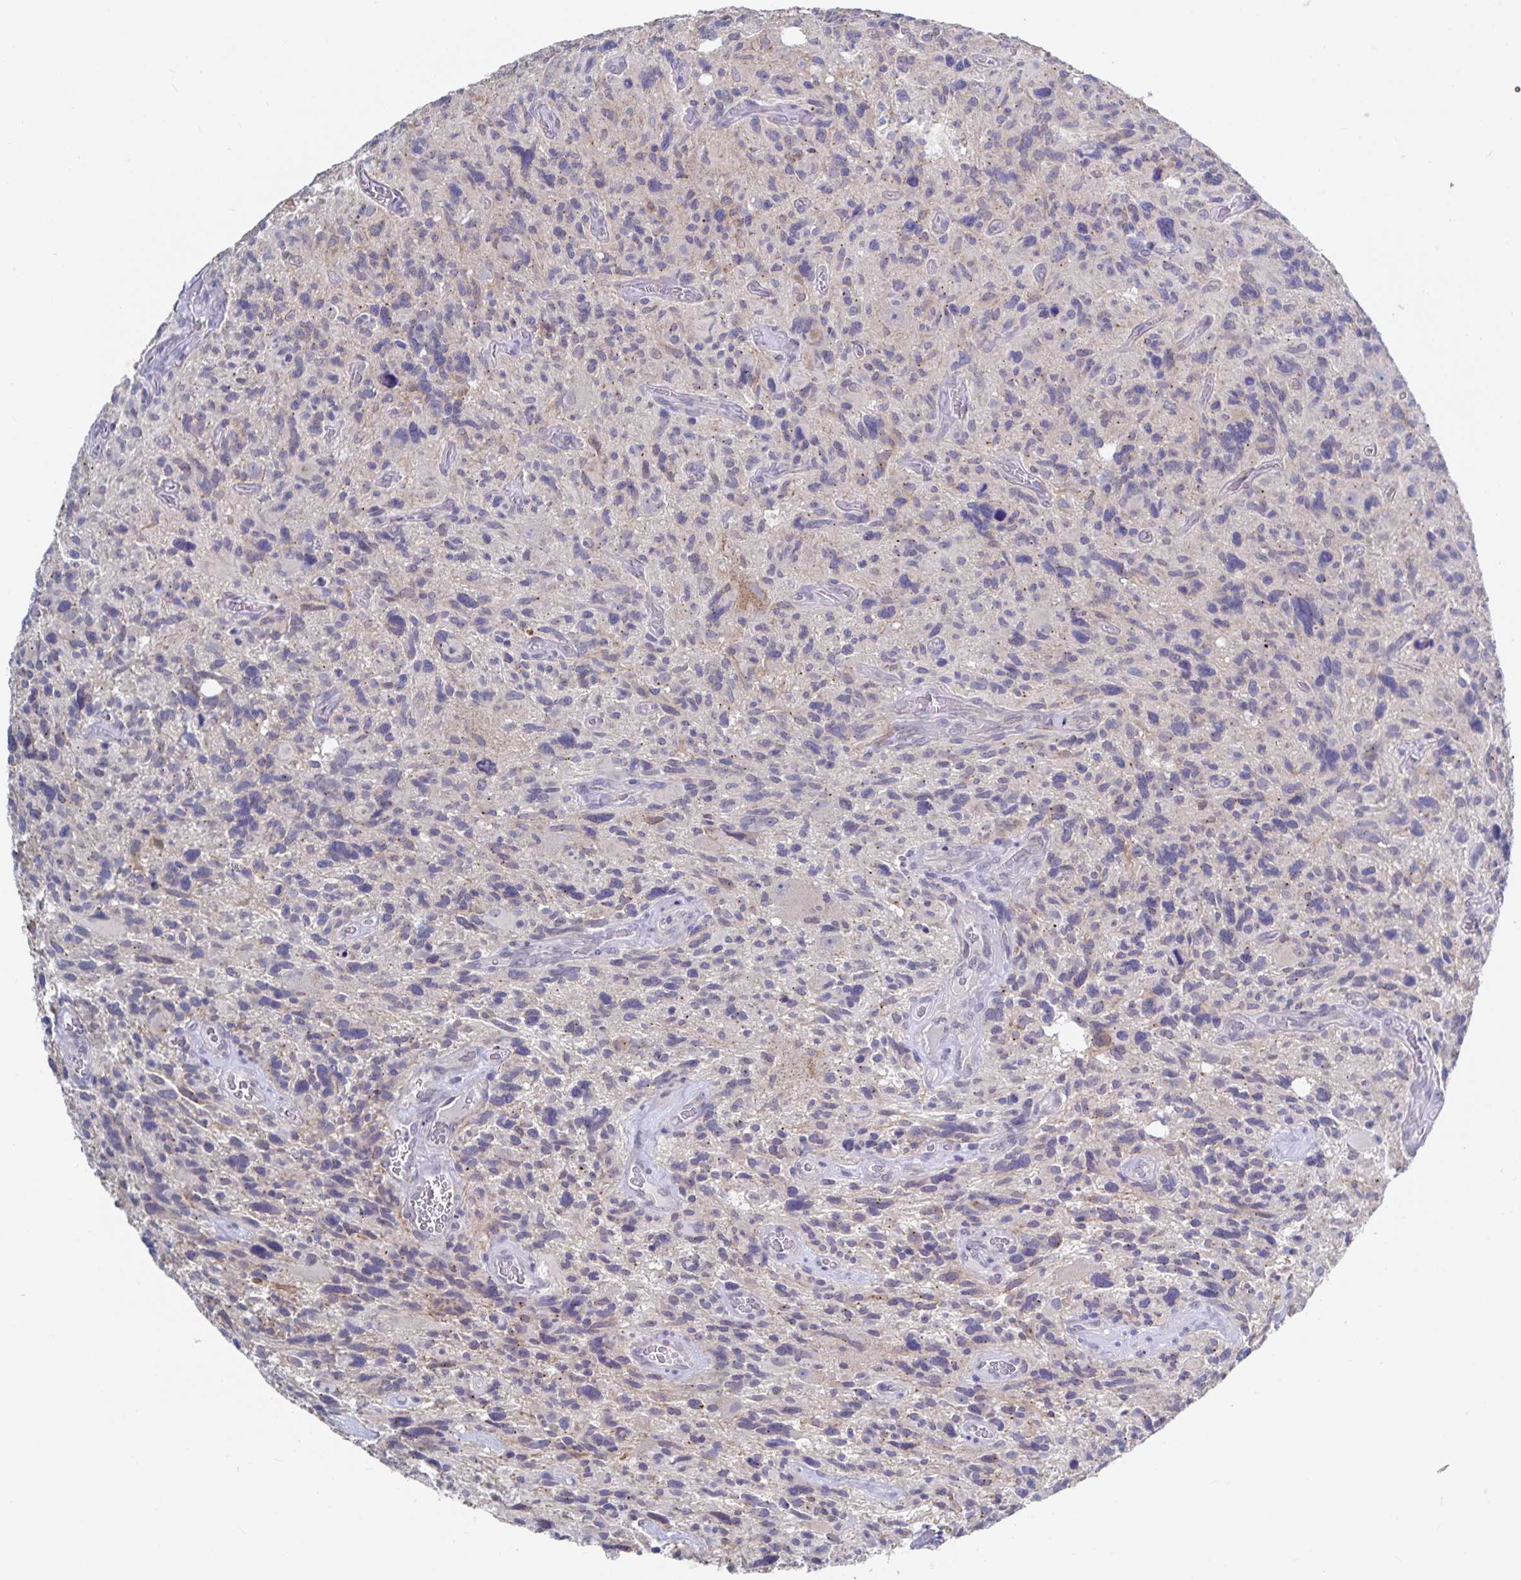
{"staining": {"intensity": "negative", "quantity": "none", "location": "none"}, "tissue": "glioma", "cell_type": "Tumor cells", "image_type": "cancer", "snomed": [{"axis": "morphology", "description": "Glioma, malignant, High grade"}, {"axis": "topography", "description": "Brain"}], "caption": "Immunohistochemistry (IHC) photomicrograph of human malignant high-grade glioma stained for a protein (brown), which shows no positivity in tumor cells. Brightfield microscopy of IHC stained with DAB (brown) and hematoxylin (blue), captured at high magnification.", "gene": "ZIK1", "patient": {"sex": "male", "age": 49}}